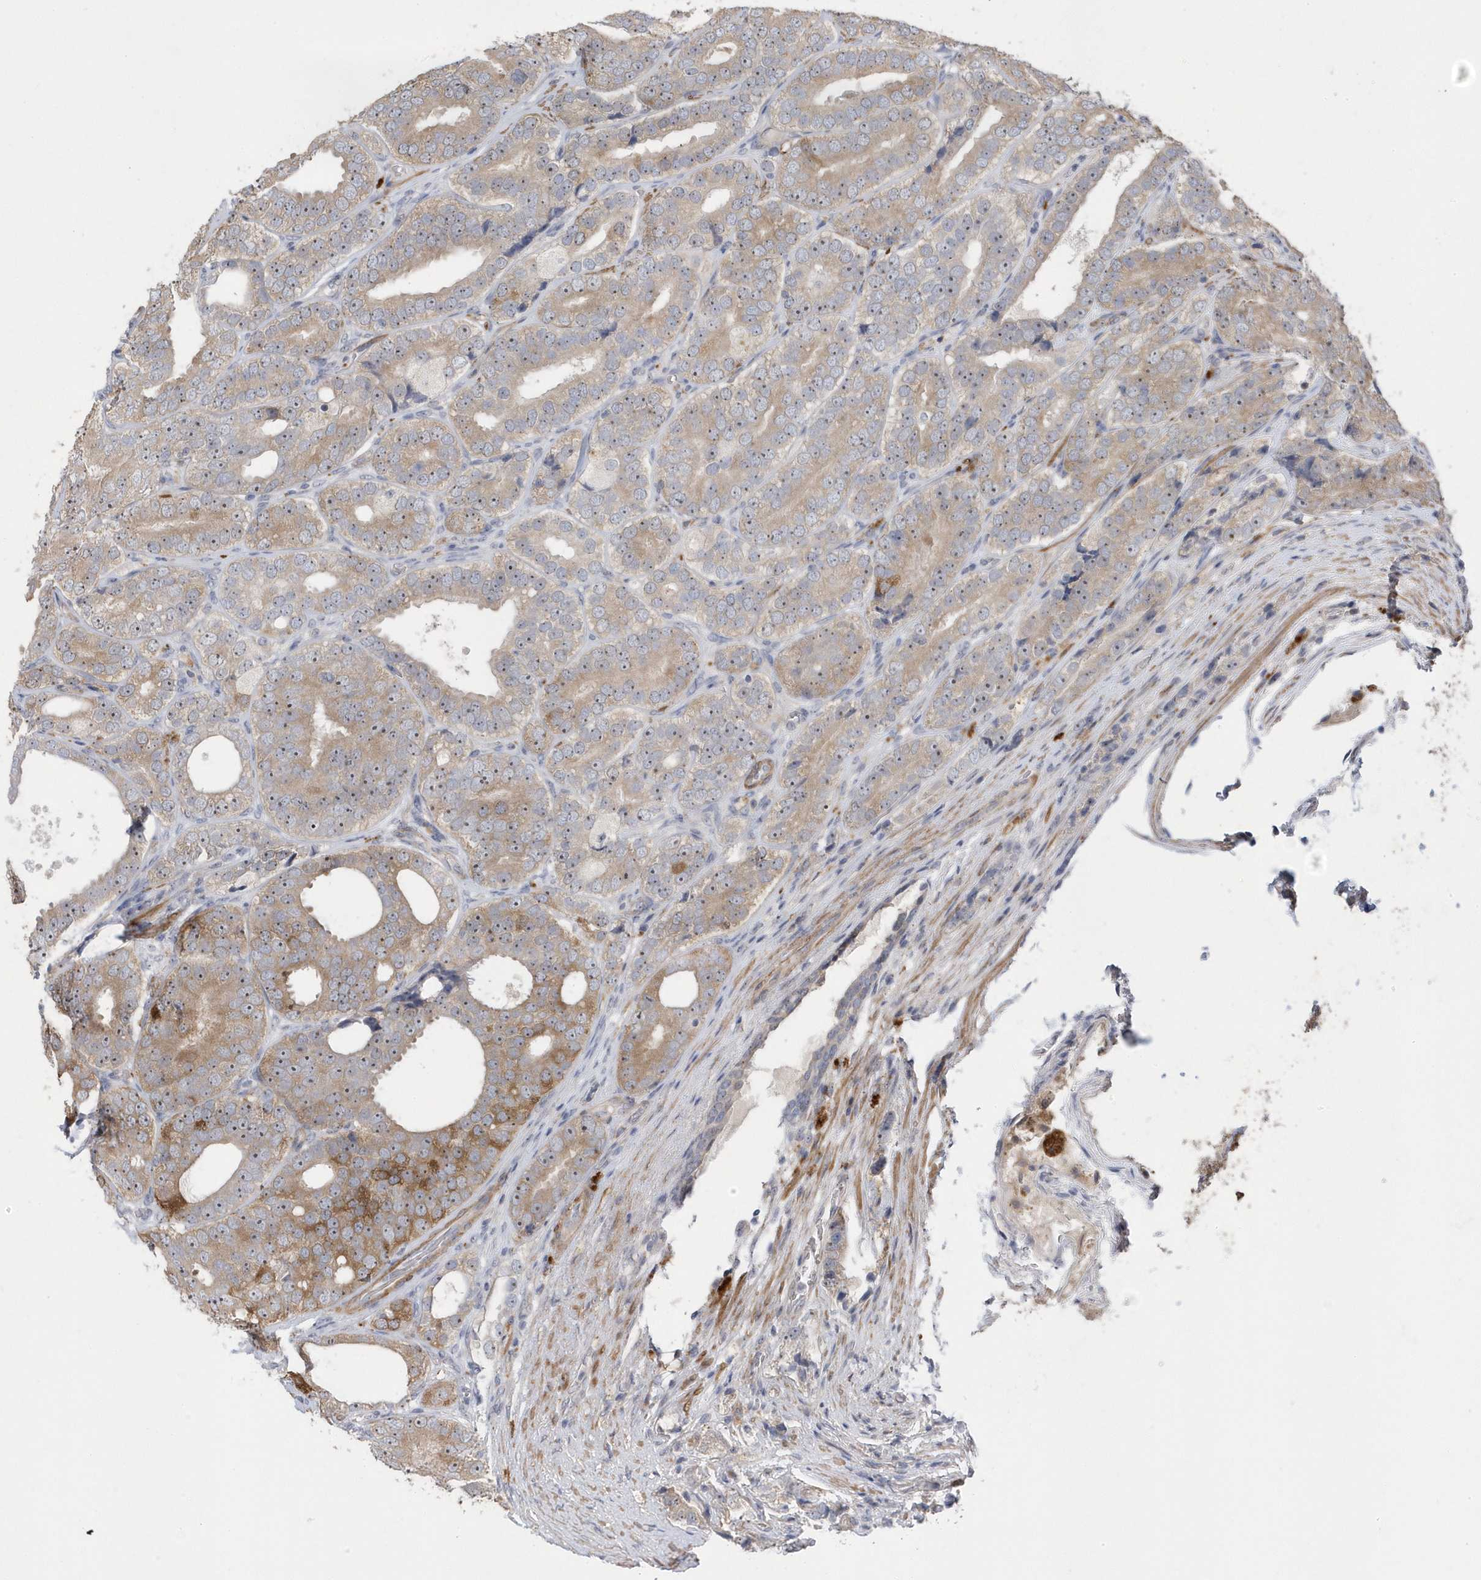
{"staining": {"intensity": "weak", "quantity": ">75%", "location": "cytoplasmic/membranous"}, "tissue": "prostate cancer", "cell_type": "Tumor cells", "image_type": "cancer", "snomed": [{"axis": "morphology", "description": "Adenocarcinoma, High grade"}, {"axis": "topography", "description": "Prostate"}], "caption": "This is a histology image of immunohistochemistry (IHC) staining of prostate cancer, which shows weak expression in the cytoplasmic/membranous of tumor cells.", "gene": "GTPBP6", "patient": {"sex": "male", "age": 56}}